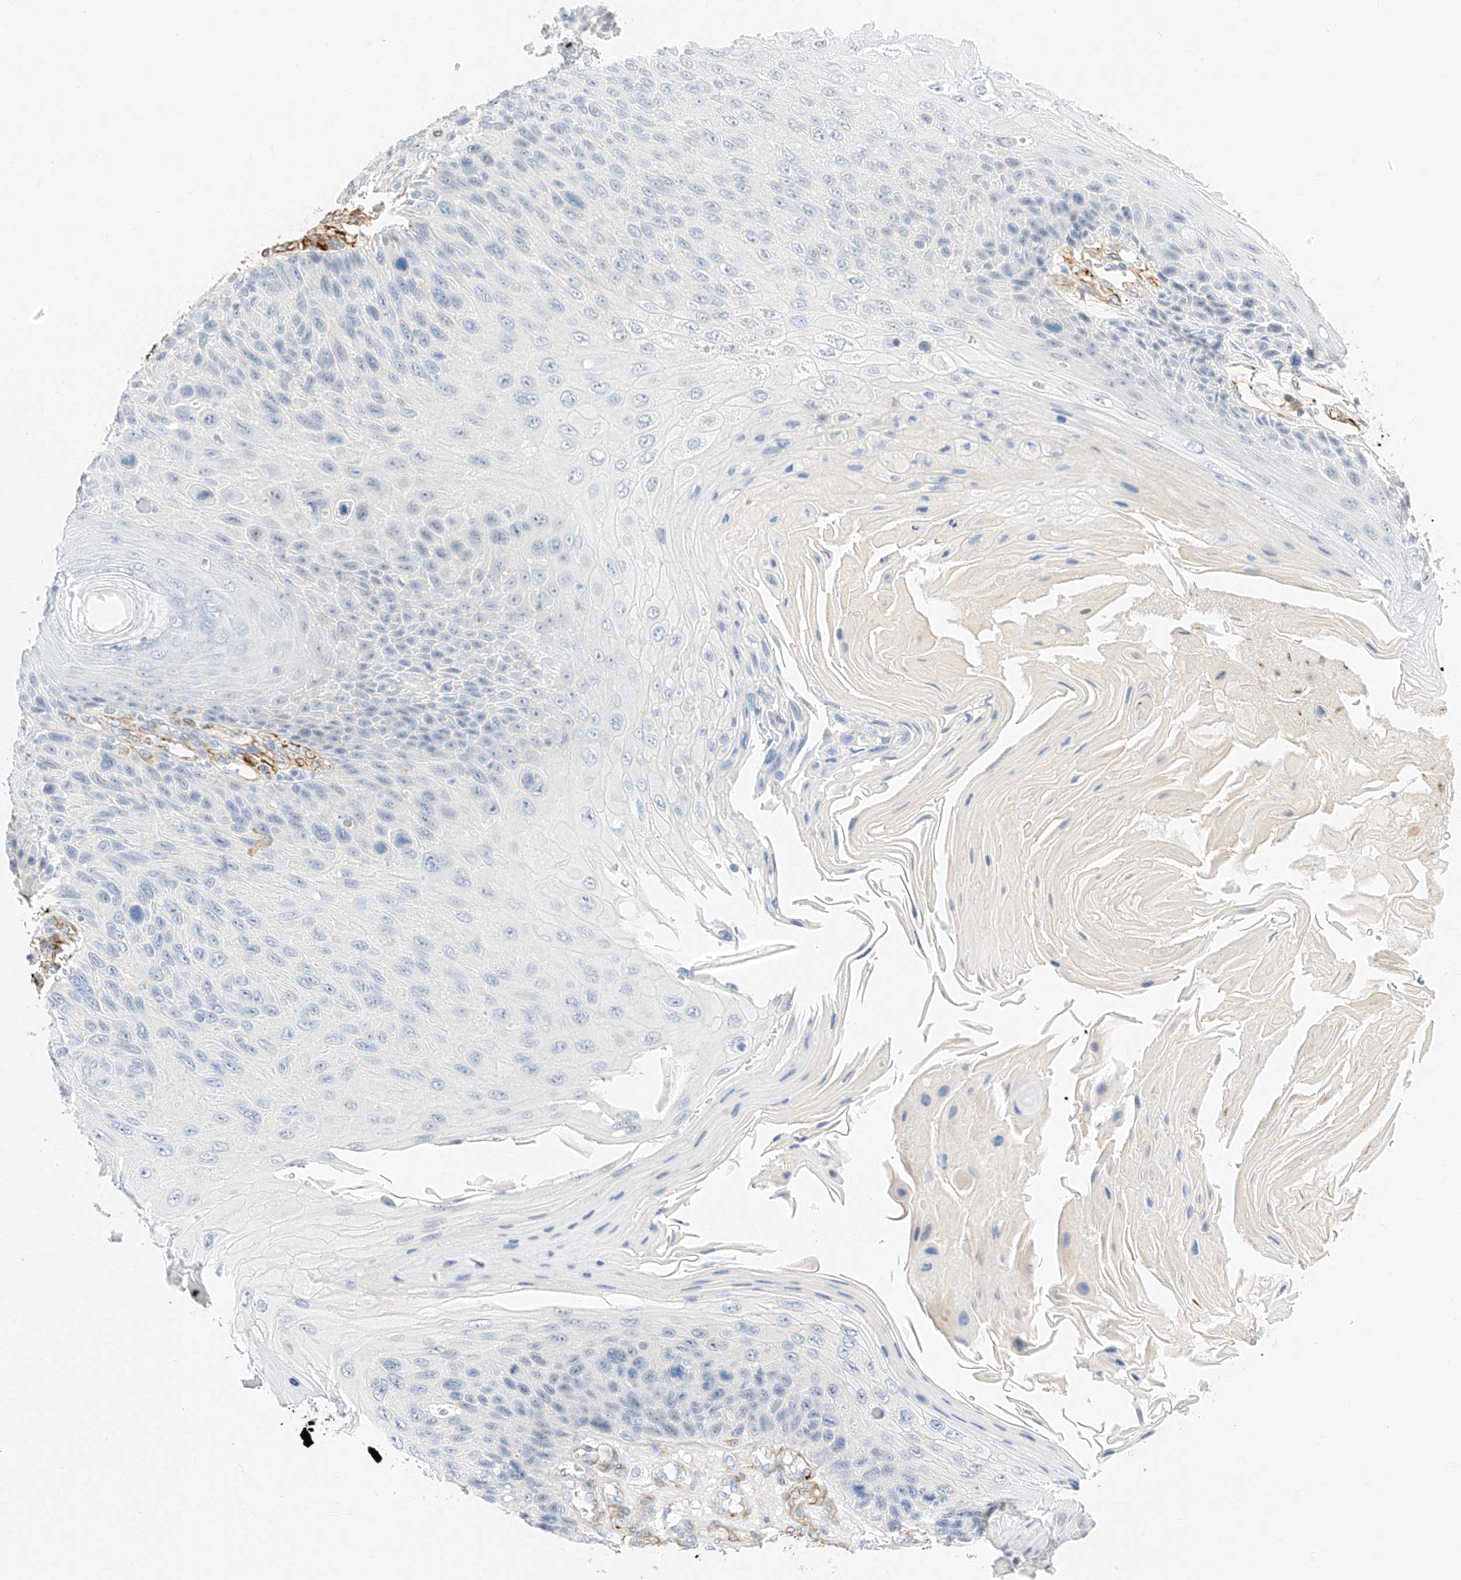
{"staining": {"intensity": "negative", "quantity": "none", "location": "none"}, "tissue": "skin cancer", "cell_type": "Tumor cells", "image_type": "cancer", "snomed": [{"axis": "morphology", "description": "Squamous cell carcinoma, NOS"}, {"axis": "topography", "description": "Skin"}], "caption": "DAB immunohistochemical staining of human skin cancer (squamous cell carcinoma) demonstrates no significant staining in tumor cells. (DAB (3,3'-diaminobenzidine) IHC visualized using brightfield microscopy, high magnification).", "gene": "CDCP2", "patient": {"sex": "female", "age": 88}}